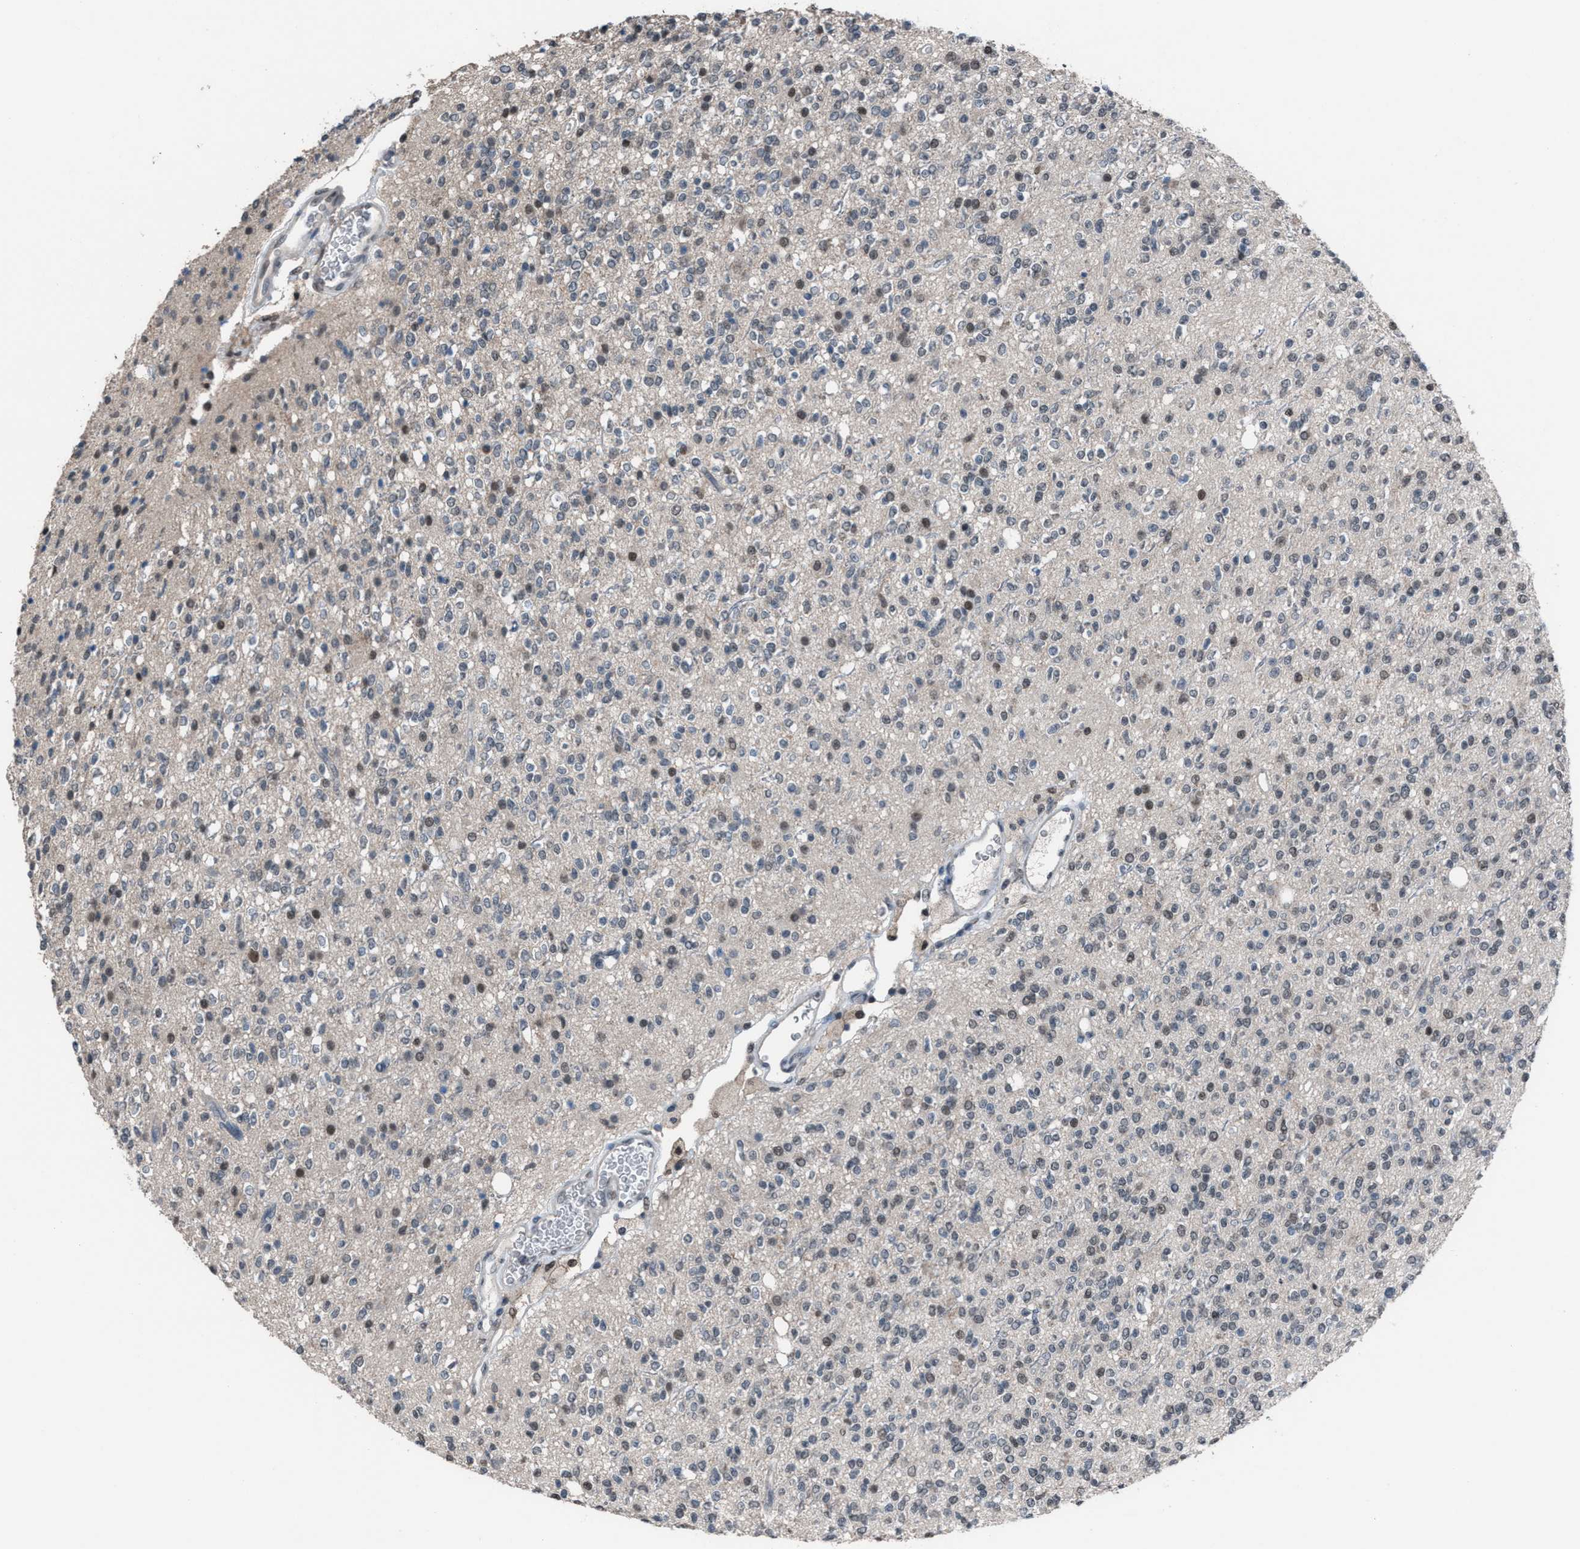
{"staining": {"intensity": "weak", "quantity": "25%-75%", "location": "nuclear"}, "tissue": "glioma", "cell_type": "Tumor cells", "image_type": "cancer", "snomed": [{"axis": "morphology", "description": "Glioma, malignant, High grade"}, {"axis": "topography", "description": "Brain"}], "caption": "Immunohistochemistry photomicrograph of neoplastic tissue: glioma stained using immunohistochemistry (IHC) exhibits low levels of weak protein expression localized specifically in the nuclear of tumor cells, appearing as a nuclear brown color.", "gene": "ZNF276", "patient": {"sex": "male", "age": 34}}